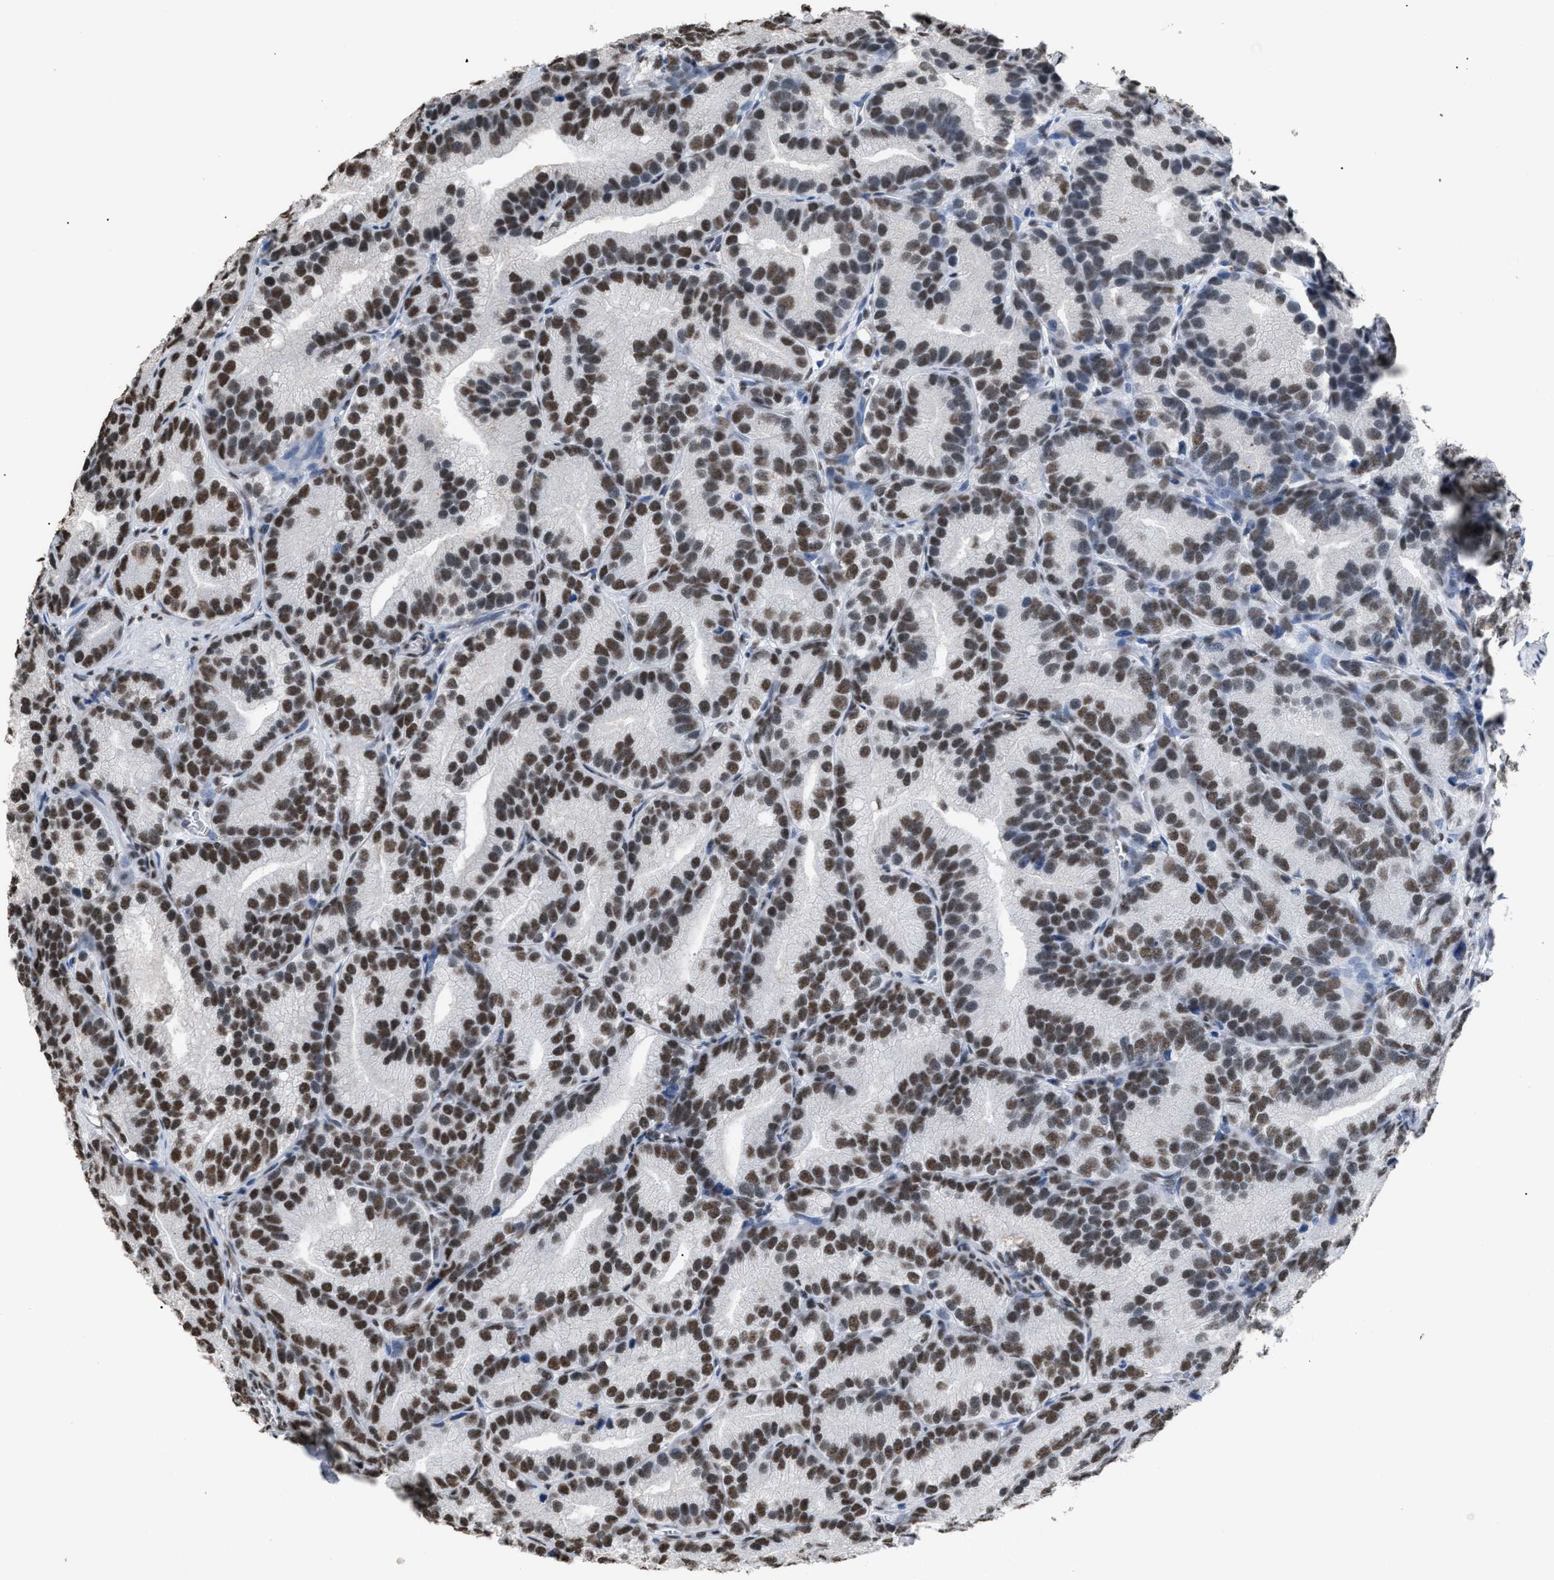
{"staining": {"intensity": "strong", "quantity": ">75%", "location": "nuclear"}, "tissue": "prostate cancer", "cell_type": "Tumor cells", "image_type": "cancer", "snomed": [{"axis": "morphology", "description": "Adenocarcinoma, Low grade"}, {"axis": "topography", "description": "Prostate"}], "caption": "Prostate adenocarcinoma (low-grade) stained with a protein marker shows strong staining in tumor cells.", "gene": "CCAR2", "patient": {"sex": "male", "age": 89}}